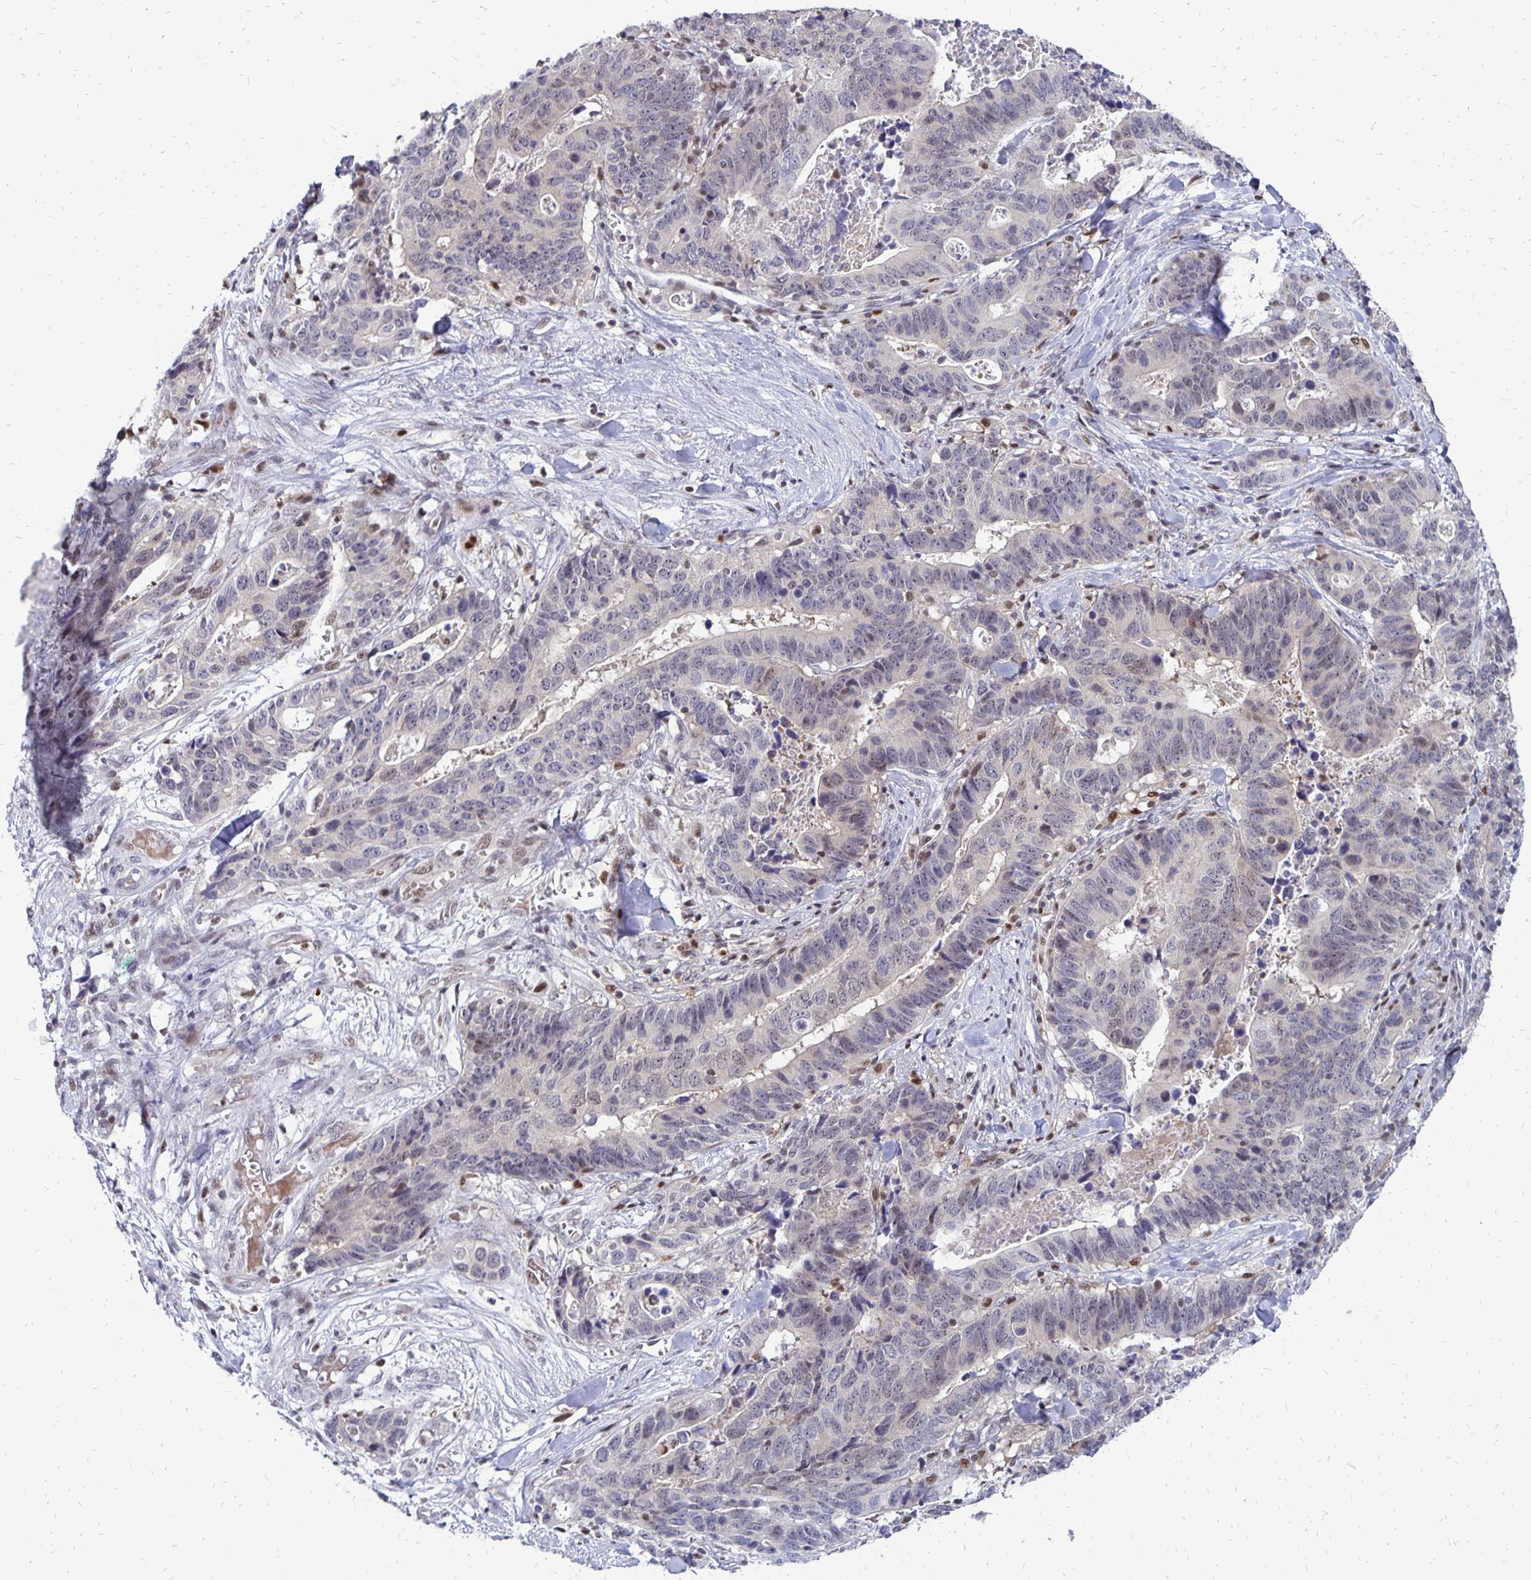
{"staining": {"intensity": "negative", "quantity": "none", "location": "none"}, "tissue": "stomach cancer", "cell_type": "Tumor cells", "image_type": "cancer", "snomed": [{"axis": "morphology", "description": "Adenocarcinoma, NOS"}, {"axis": "topography", "description": "Stomach, upper"}], "caption": "Human adenocarcinoma (stomach) stained for a protein using immunohistochemistry exhibits no expression in tumor cells.", "gene": "DCK", "patient": {"sex": "female", "age": 67}}